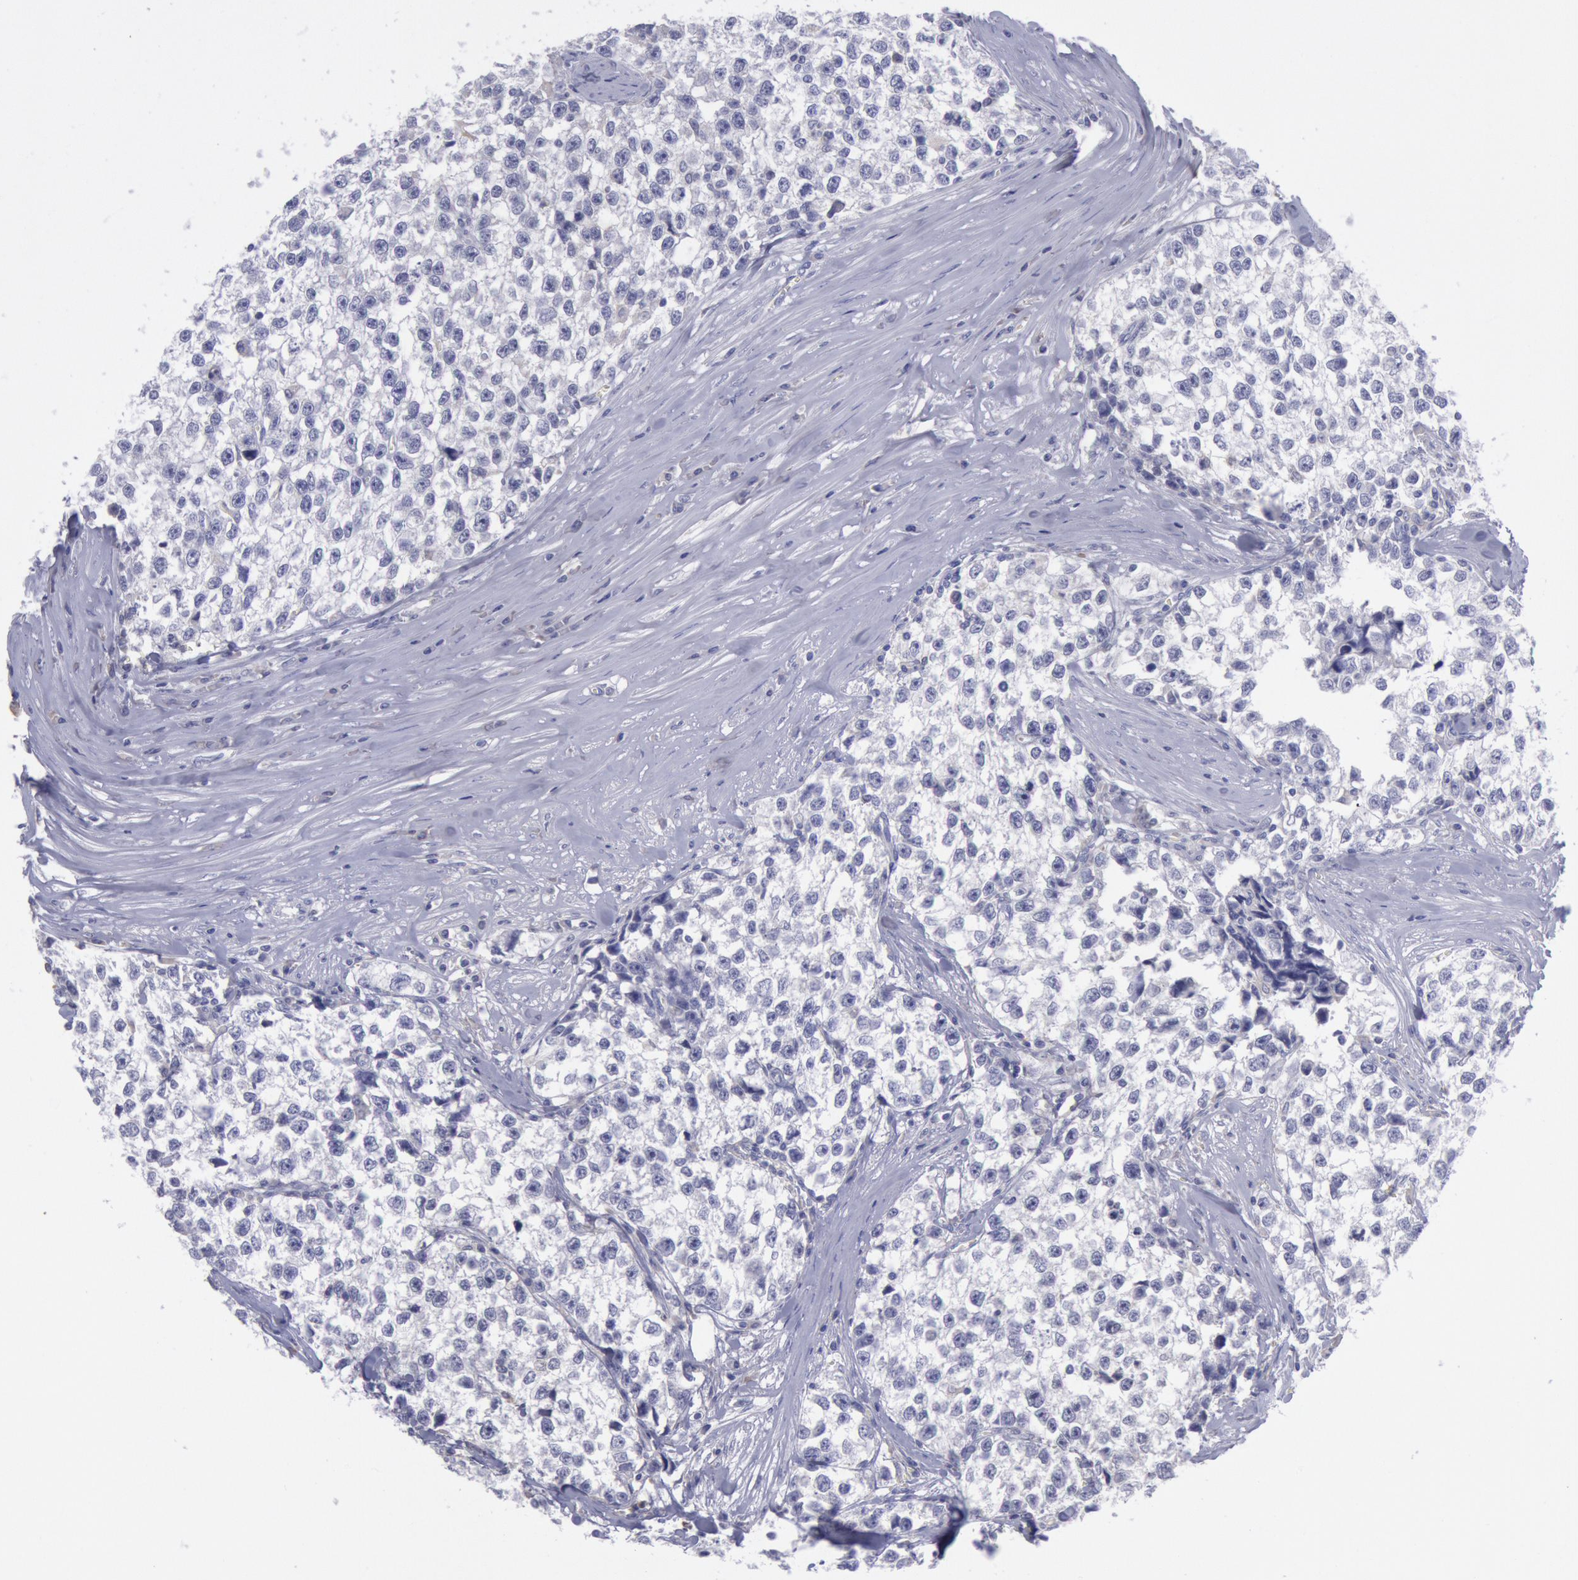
{"staining": {"intensity": "negative", "quantity": "none", "location": "none"}, "tissue": "testis cancer", "cell_type": "Tumor cells", "image_type": "cancer", "snomed": [{"axis": "morphology", "description": "Seminoma, NOS"}, {"axis": "morphology", "description": "Carcinoma, Embryonal, NOS"}, {"axis": "topography", "description": "Testis"}], "caption": "The image exhibits no significant expression in tumor cells of embryonal carcinoma (testis).", "gene": "MYH7", "patient": {"sex": "male", "age": 30}}